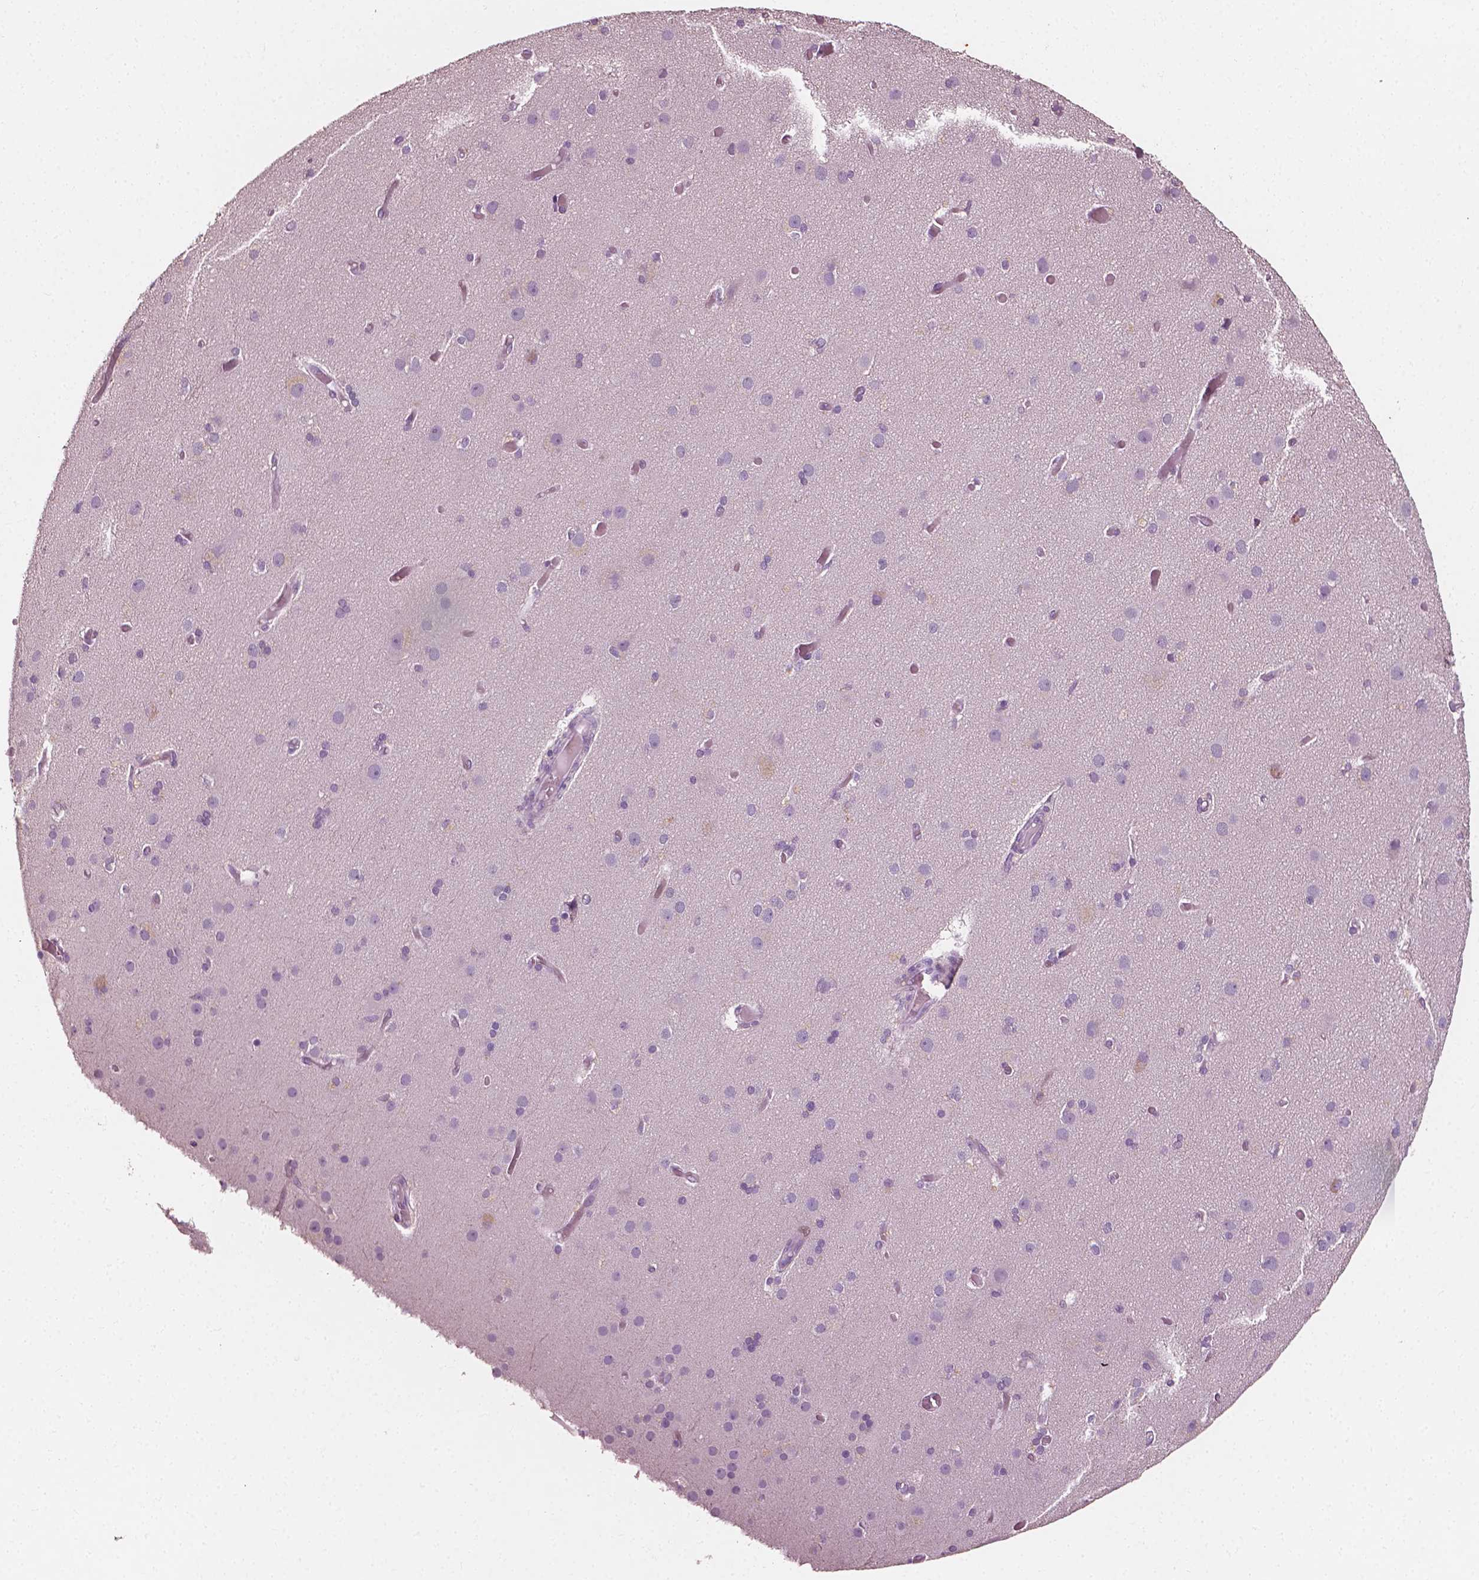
{"staining": {"intensity": "weak", "quantity": "<25%", "location": "cytoplasmic/membranous"}, "tissue": "cerebral cortex", "cell_type": "Endothelial cells", "image_type": "normal", "snomed": [{"axis": "morphology", "description": "Normal tissue, NOS"}, {"axis": "morphology", "description": "Glioma, malignant, High grade"}, {"axis": "topography", "description": "Cerebral cortex"}], "caption": "An IHC histopathology image of benign cerebral cortex is shown. There is no staining in endothelial cells of cerebral cortex.", "gene": "PLA2R1", "patient": {"sex": "male", "age": 71}}